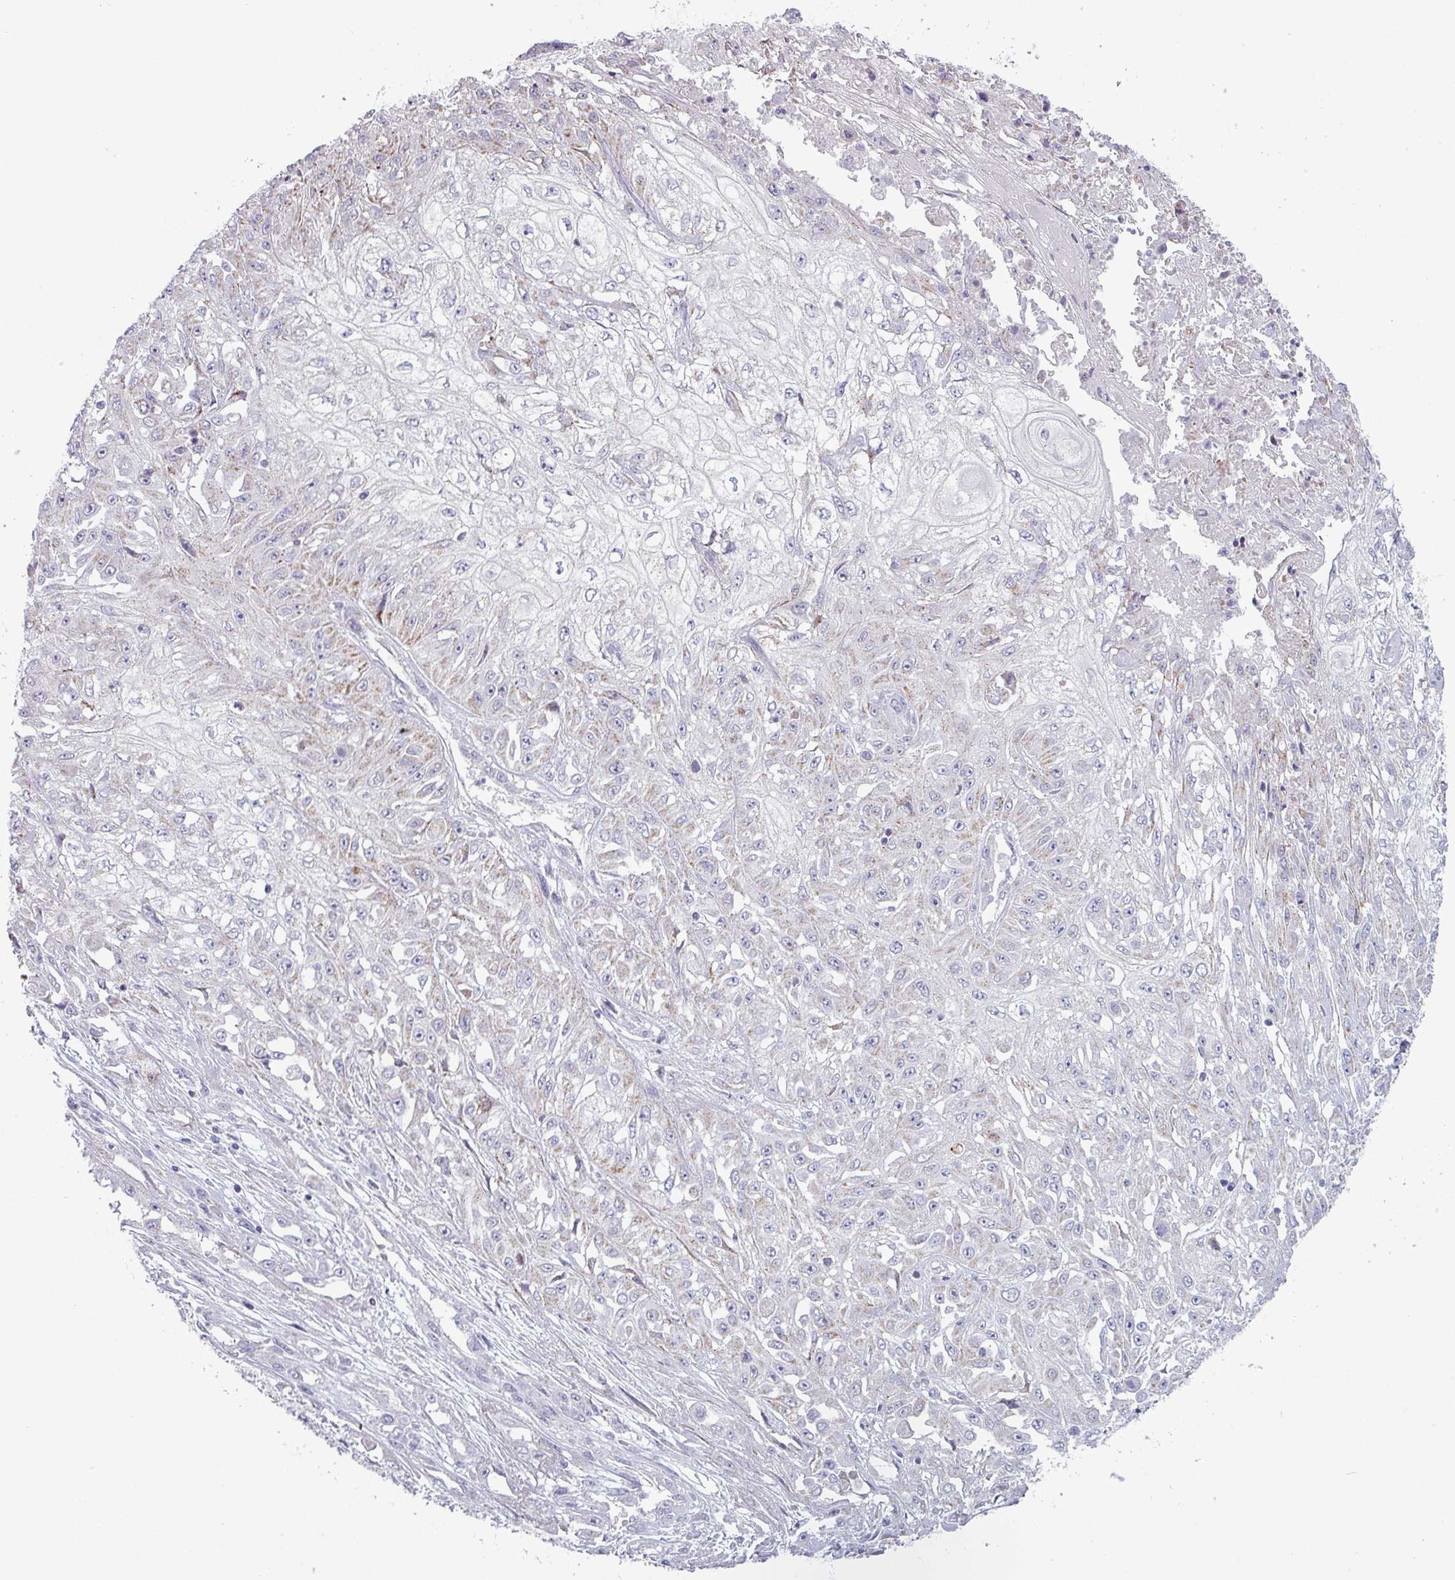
{"staining": {"intensity": "weak", "quantity": "25%-75%", "location": "cytoplasmic/membranous"}, "tissue": "skin cancer", "cell_type": "Tumor cells", "image_type": "cancer", "snomed": [{"axis": "morphology", "description": "Squamous cell carcinoma, NOS"}, {"axis": "morphology", "description": "Squamous cell carcinoma, metastatic, NOS"}, {"axis": "topography", "description": "Skin"}, {"axis": "topography", "description": "Lymph node"}], "caption": "Immunohistochemistry image of neoplastic tissue: metastatic squamous cell carcinoma (skin) stained using immunohistochemistry (IHC) reveals low levels of weak protein expression localized specifically in the cytoplasmic/membranous of tumor cells, appearing as a cytoplasmic/membranous brown color.", "gene": "ZNF615", "patient": {"sex": "male", "age": 75}}